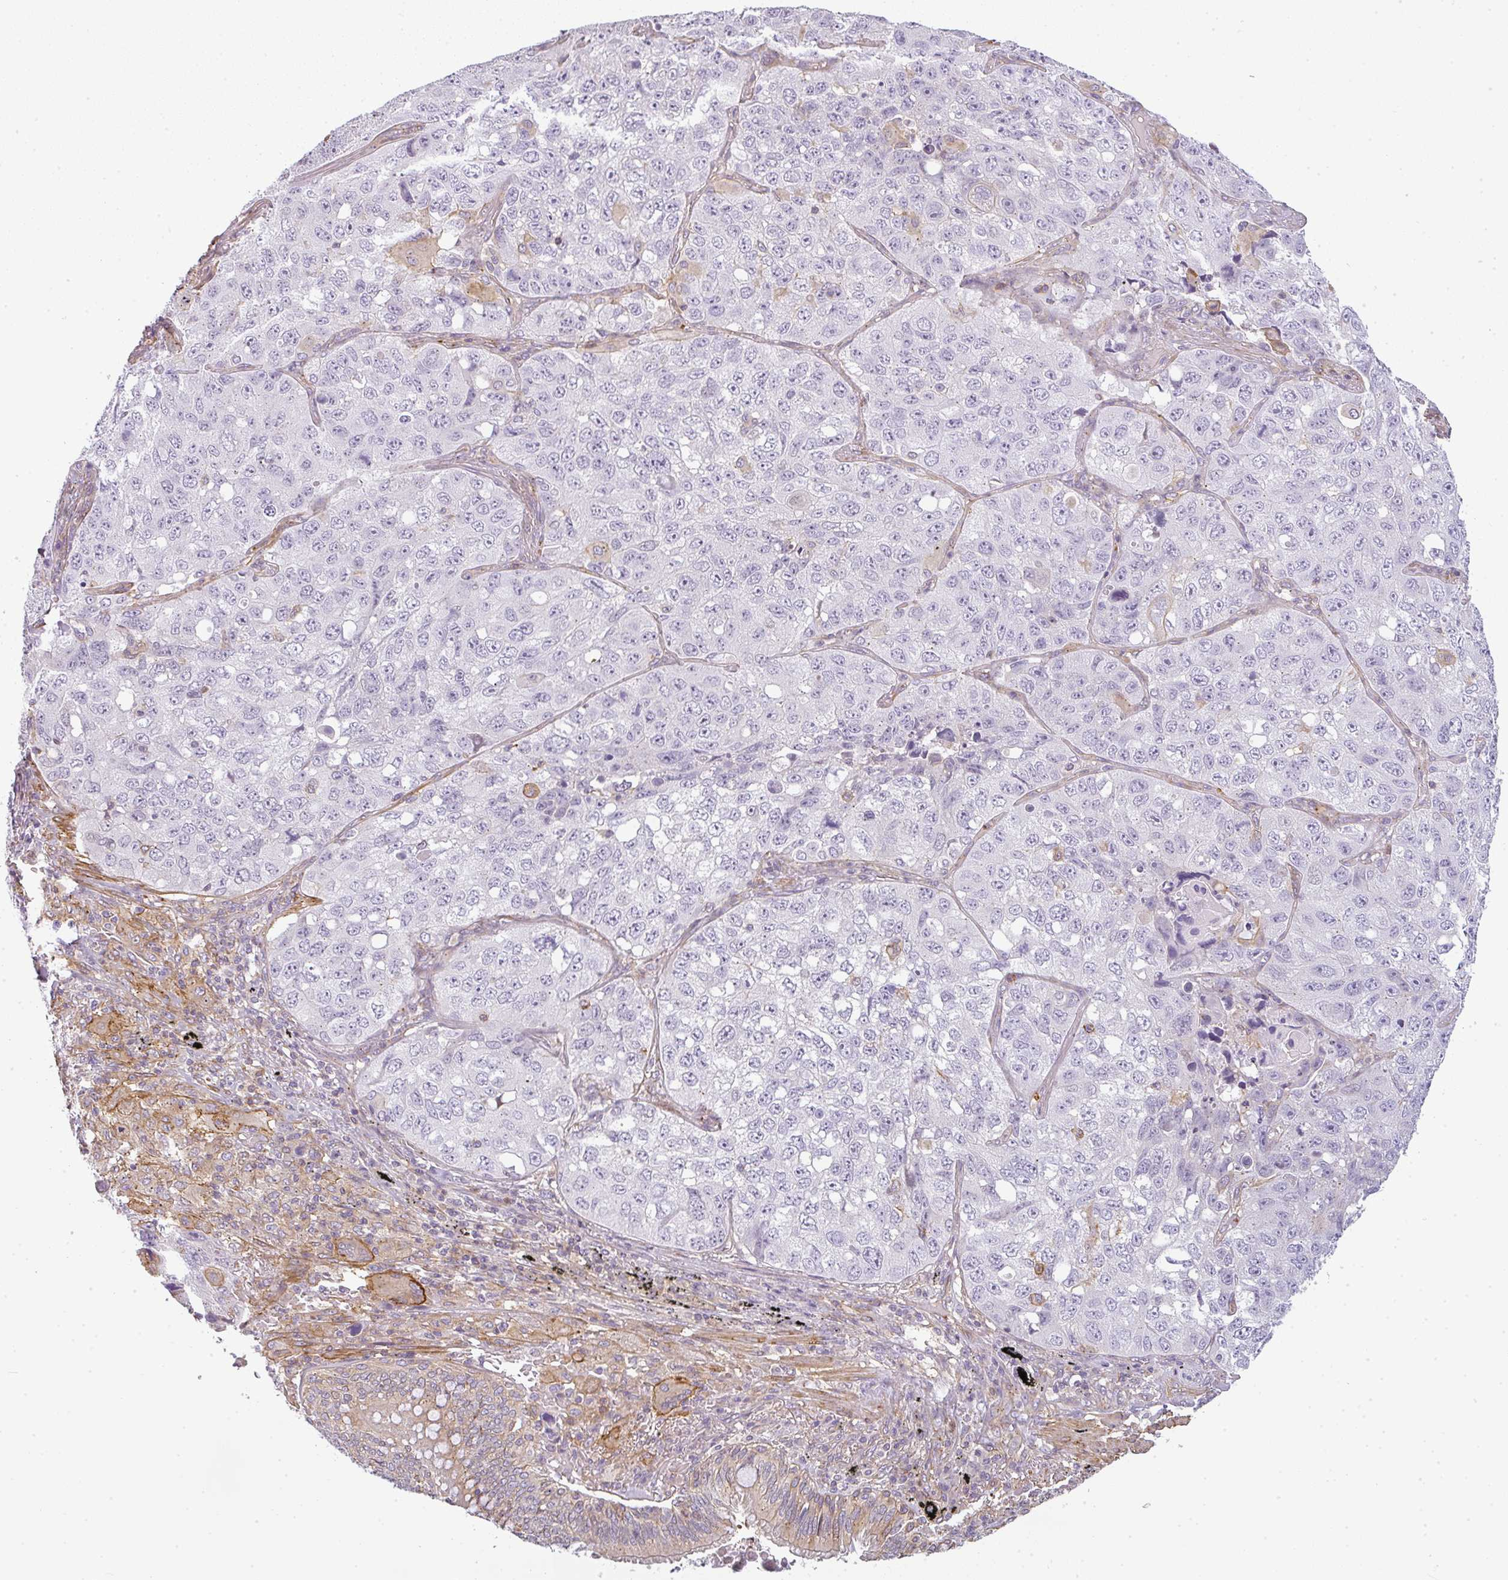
{"staining": {"intensity": "negative", "quantity": "none", "location": "none"}, "tissue": "lung cancer", "cell_type": "Tumor cells", "image_type": "cancer", "snomed": [{"axis": "morphology", "description": "Squamous cell carcinoma, NOS"}, {"axis": "topography", "description": "Lung"}], "caption": "Immunohistochemistry photomicrograph of neoplastic tissue: lung cancer stained with DAB demonstrates no significant protein expression in tumor cells.", "gene": "SULF1", "patient": {"sex": "male", "age": 60}}